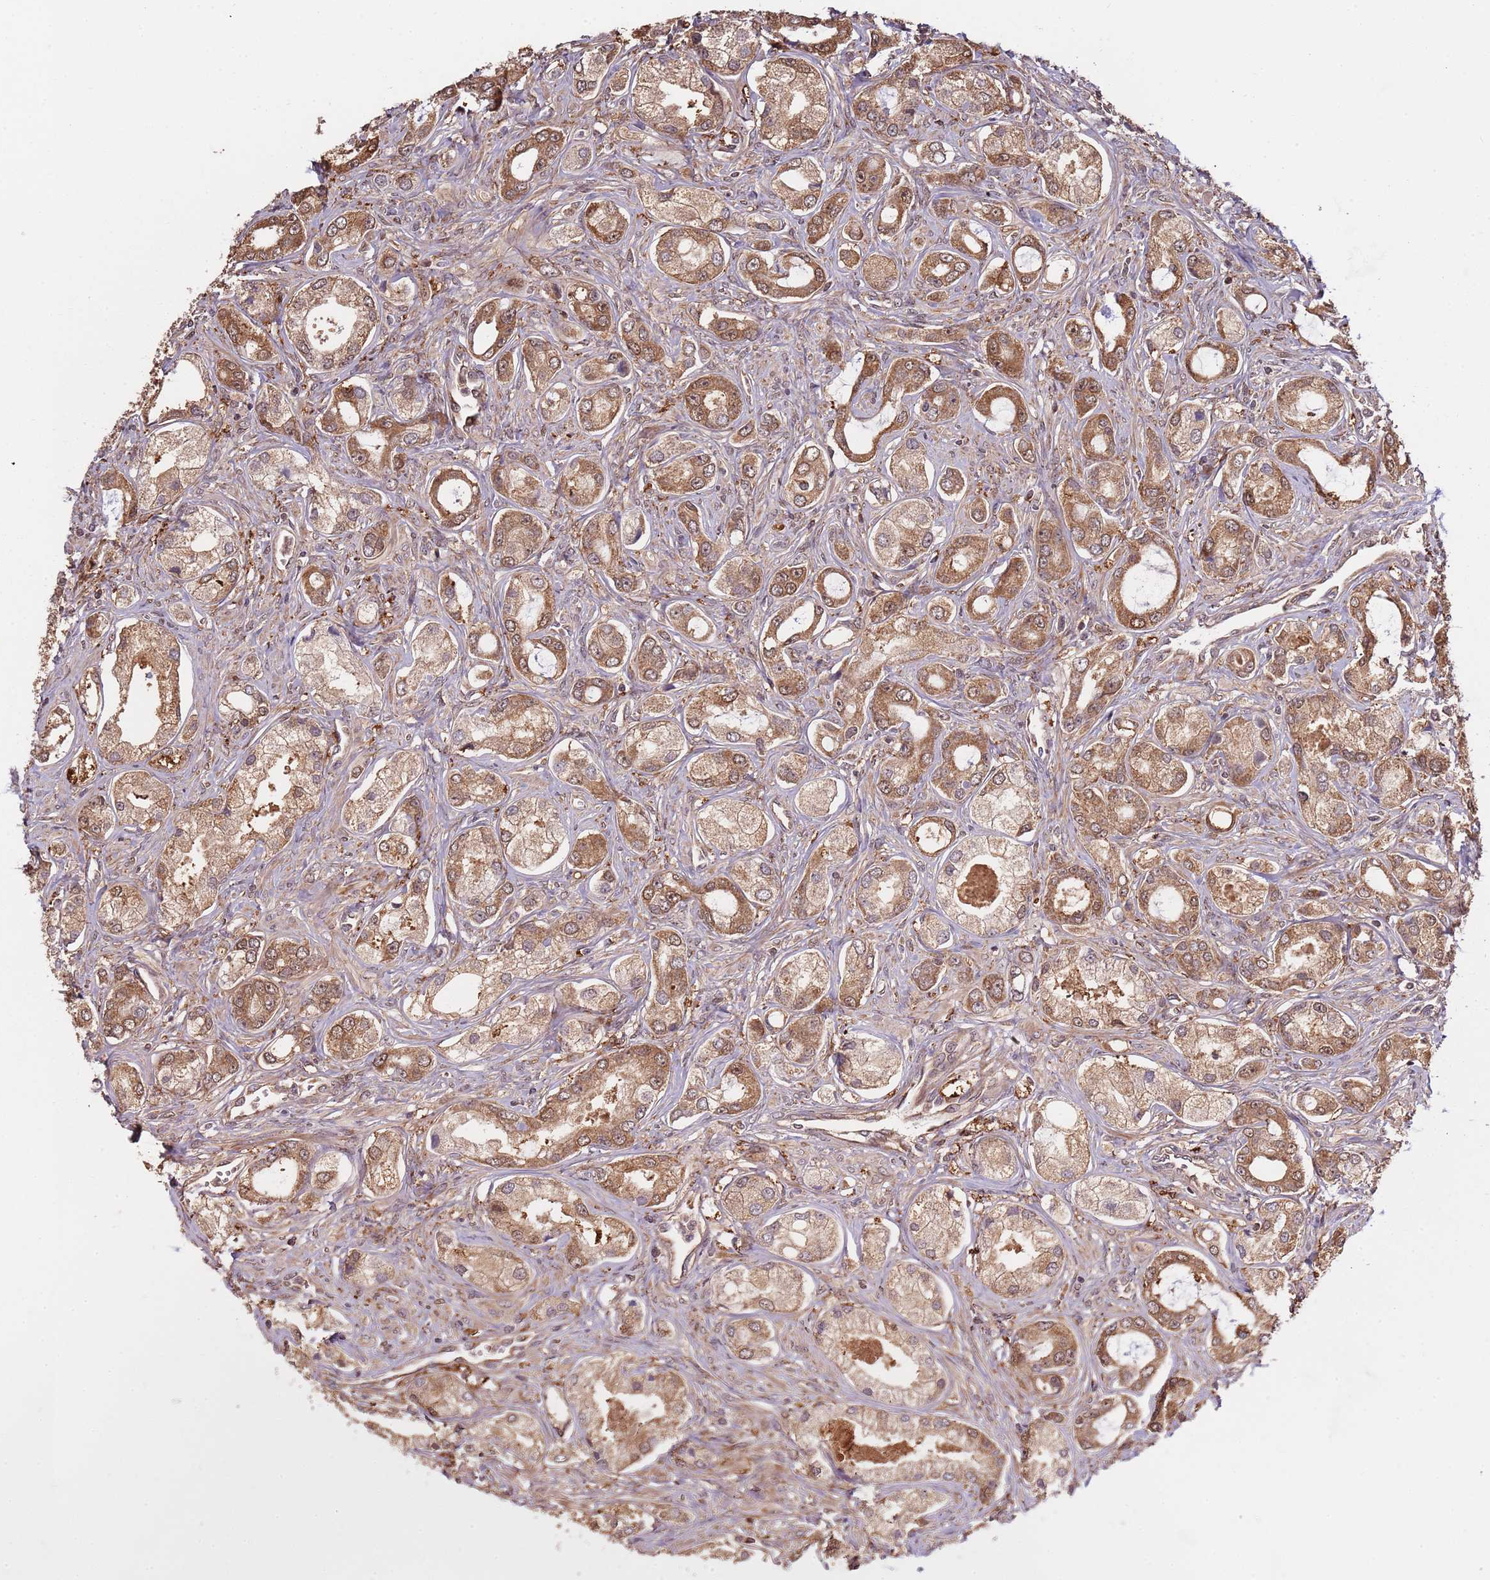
{"staining": {"intensity": "moderate", "quantity": ">75%", "location": "cytoplasmic/membranous,nuclear"}, "tissue": "prostate cancer", "cell_type": "Tumor cells", "image_type": "cancer", "snomed": [{"axis": "morphology", "description": "Adenocarcinoma, Low grade"}, {"axis": "topography", "description": "Prostate"}], "caption": "Prostate adenocarcinoma (low-grade) was stained to show a protein in brown. There is medium levels of moderate cytoplasmic/membranous and nuclear expression in about >75% of tumor cells.", "gene": "IL17RD", "patient": {"sex": "male", "age": 68}}